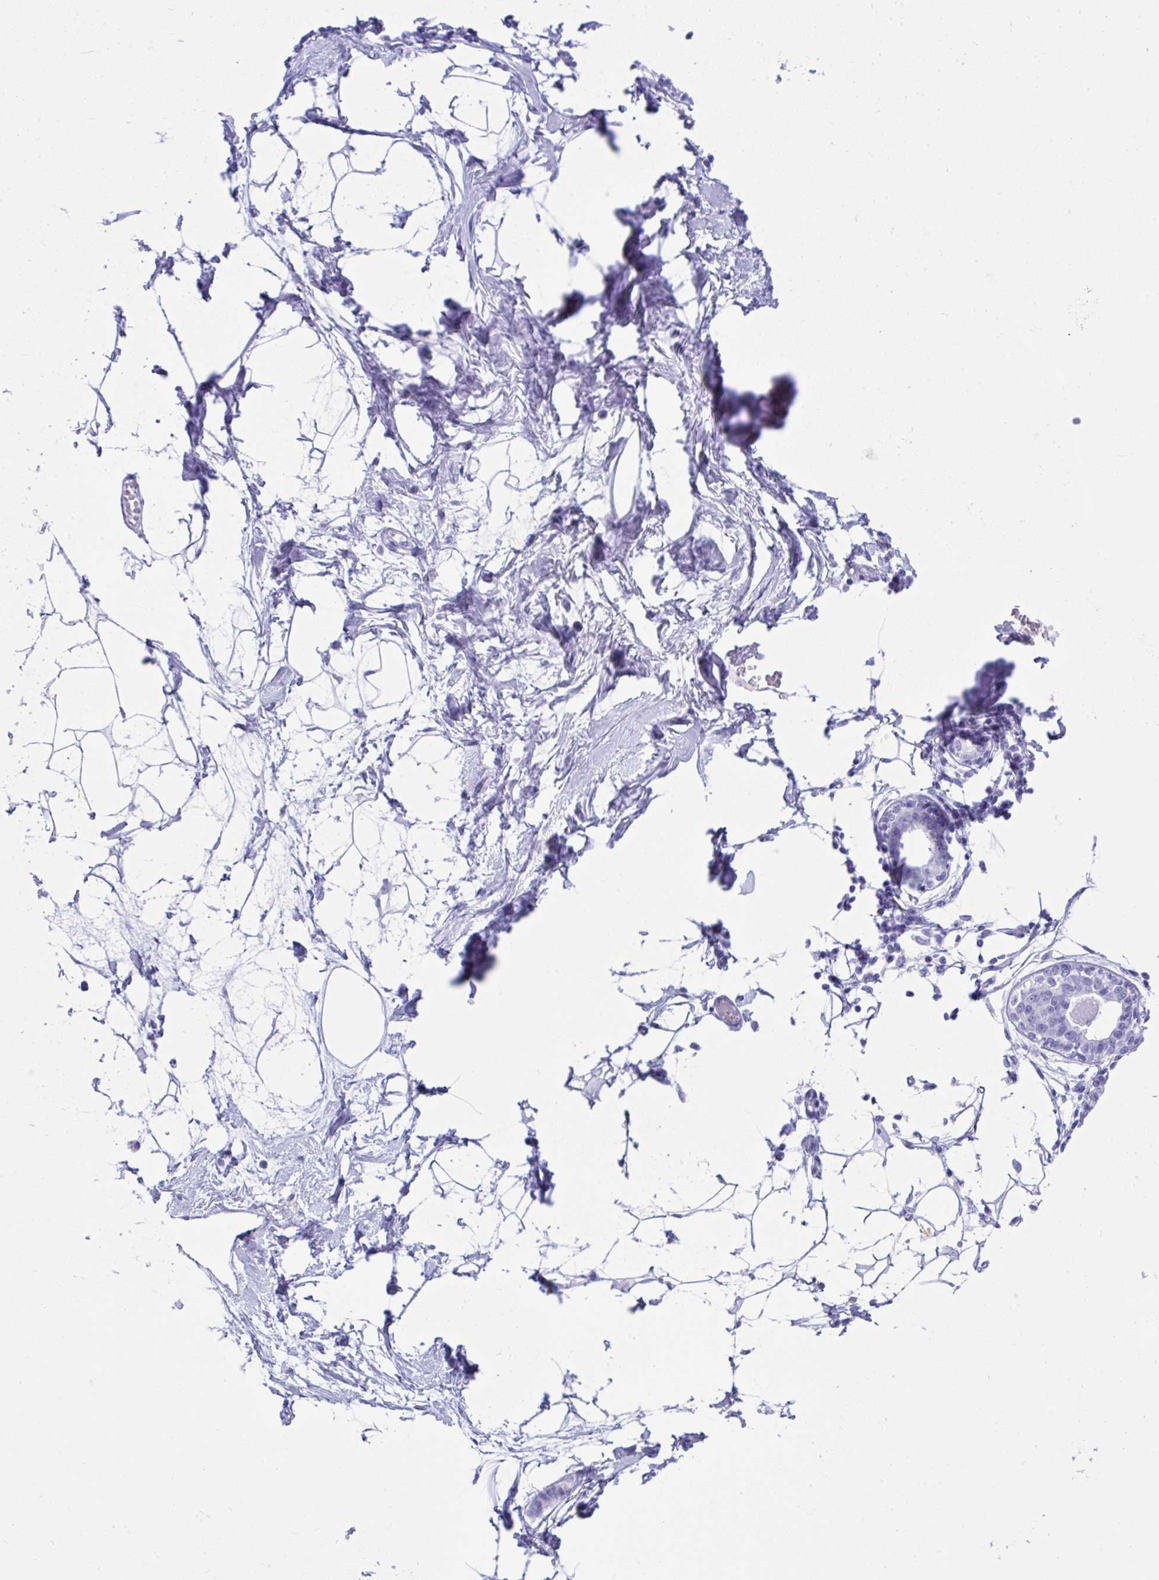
{"staining": {"intensity": "negative", "quantity": "none", "location": "none"}, "tissue": "breast", "cell_type": "Adipocytes", "image_type": "normal", "snomed": [{"axis": "morphology", "description": "Normal tissue, NOS"}, {"axis": "topography", "description": "Breast"}], "caption": "Immunohistochemistry histopathology image of normal human breast stained for a protein (brown), which demonstrates no staining in adipocytes.", "gene": "PSCA", "patient": {"sex": "female", "age": 45}}